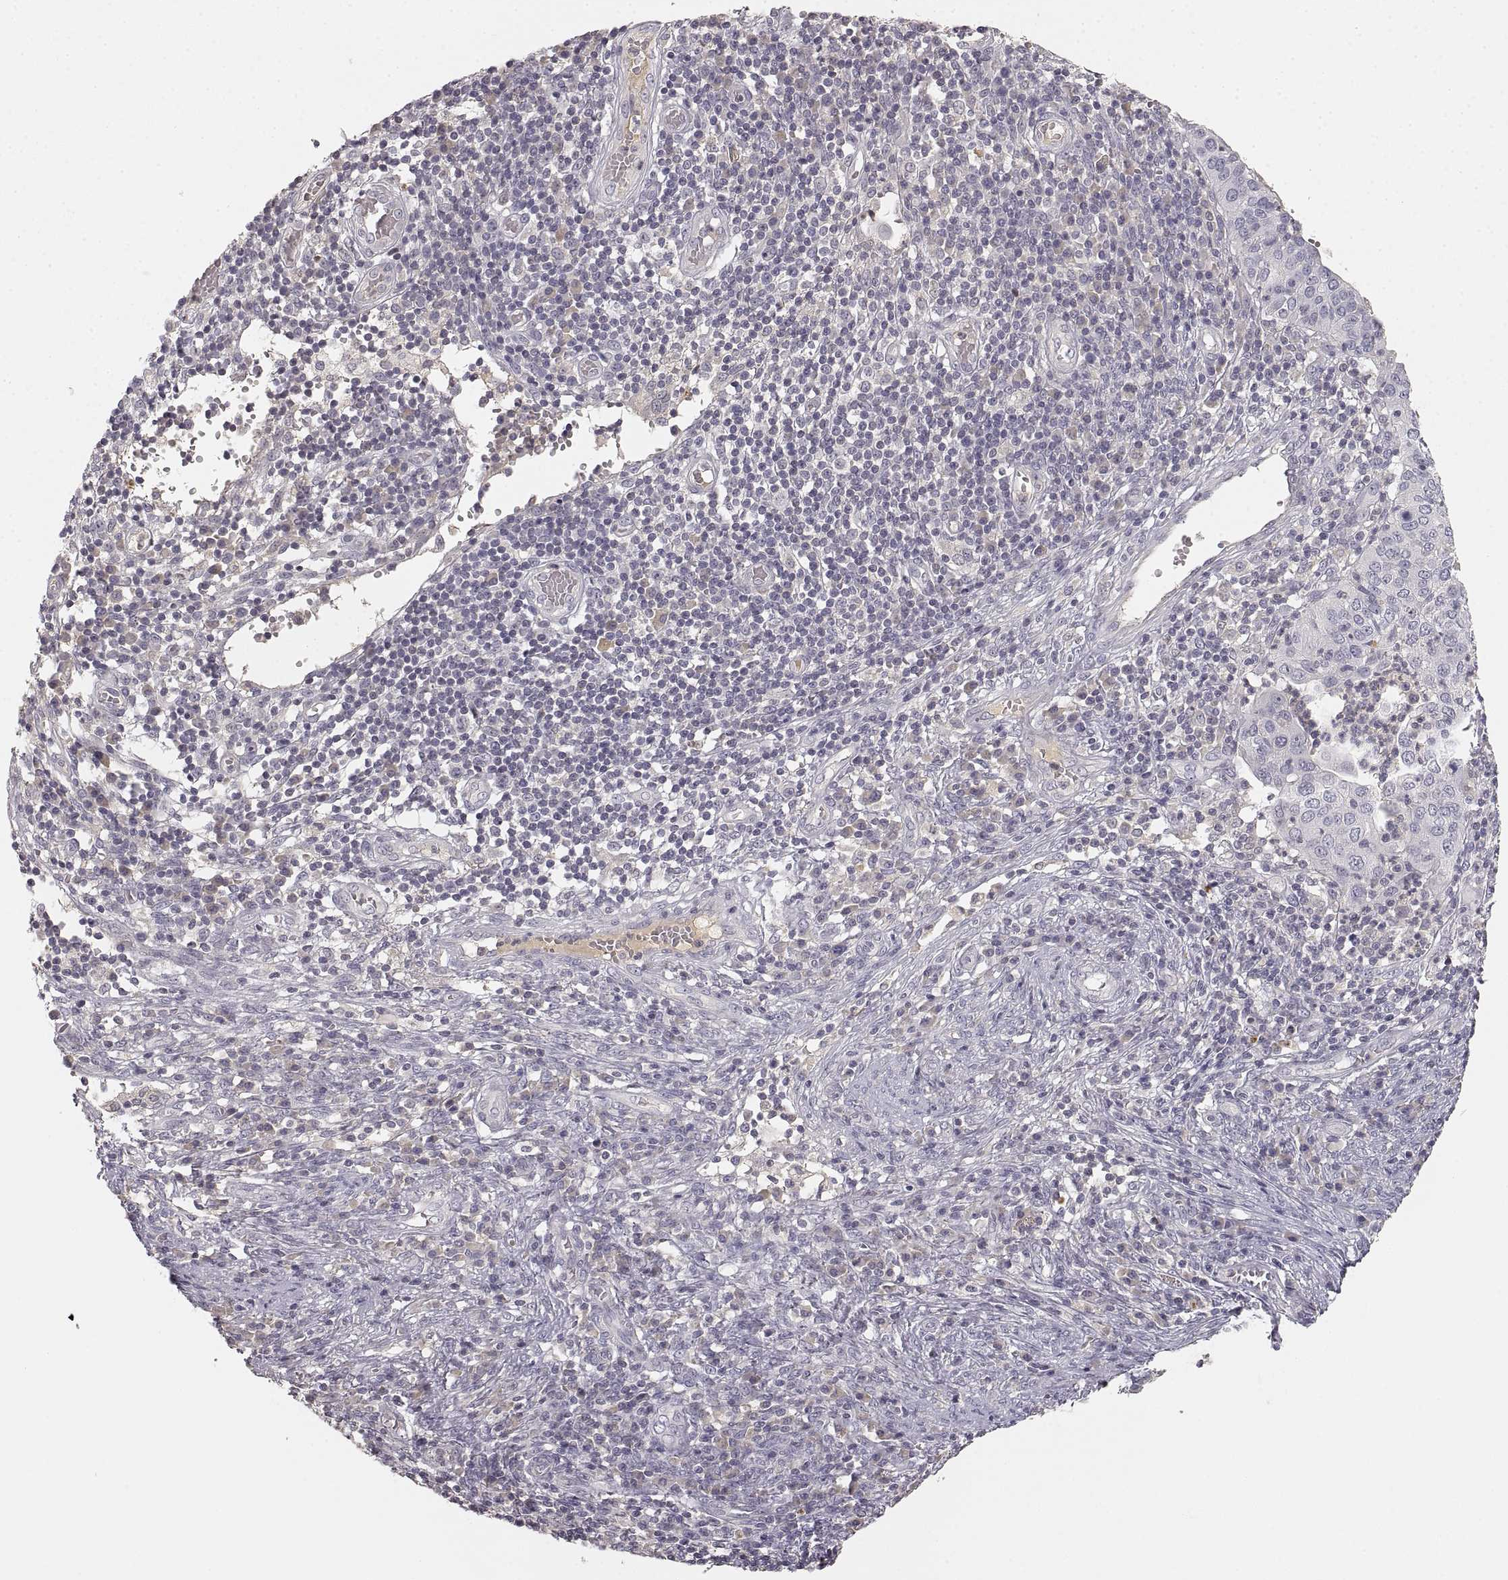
{"staining": {"intensity": "negative", "quantity": "none", "location": "none"}, "tissue": "cervical cancer", "cell_type": "Tumor cells", "image_type": "cancer", "snomed": [{"axis": "morphology", "description": "Squamous cell carcinoma, NOS"}, {"axis": "topography", "description": "Cervix"}], "caption": "Squamous cell carcinoma (cervical) was stained to show a protein in brown. There is no significant staining in tumor cells.", "gene": "RUNDC3A", "patient": {"sex": "female", "age": 39}}